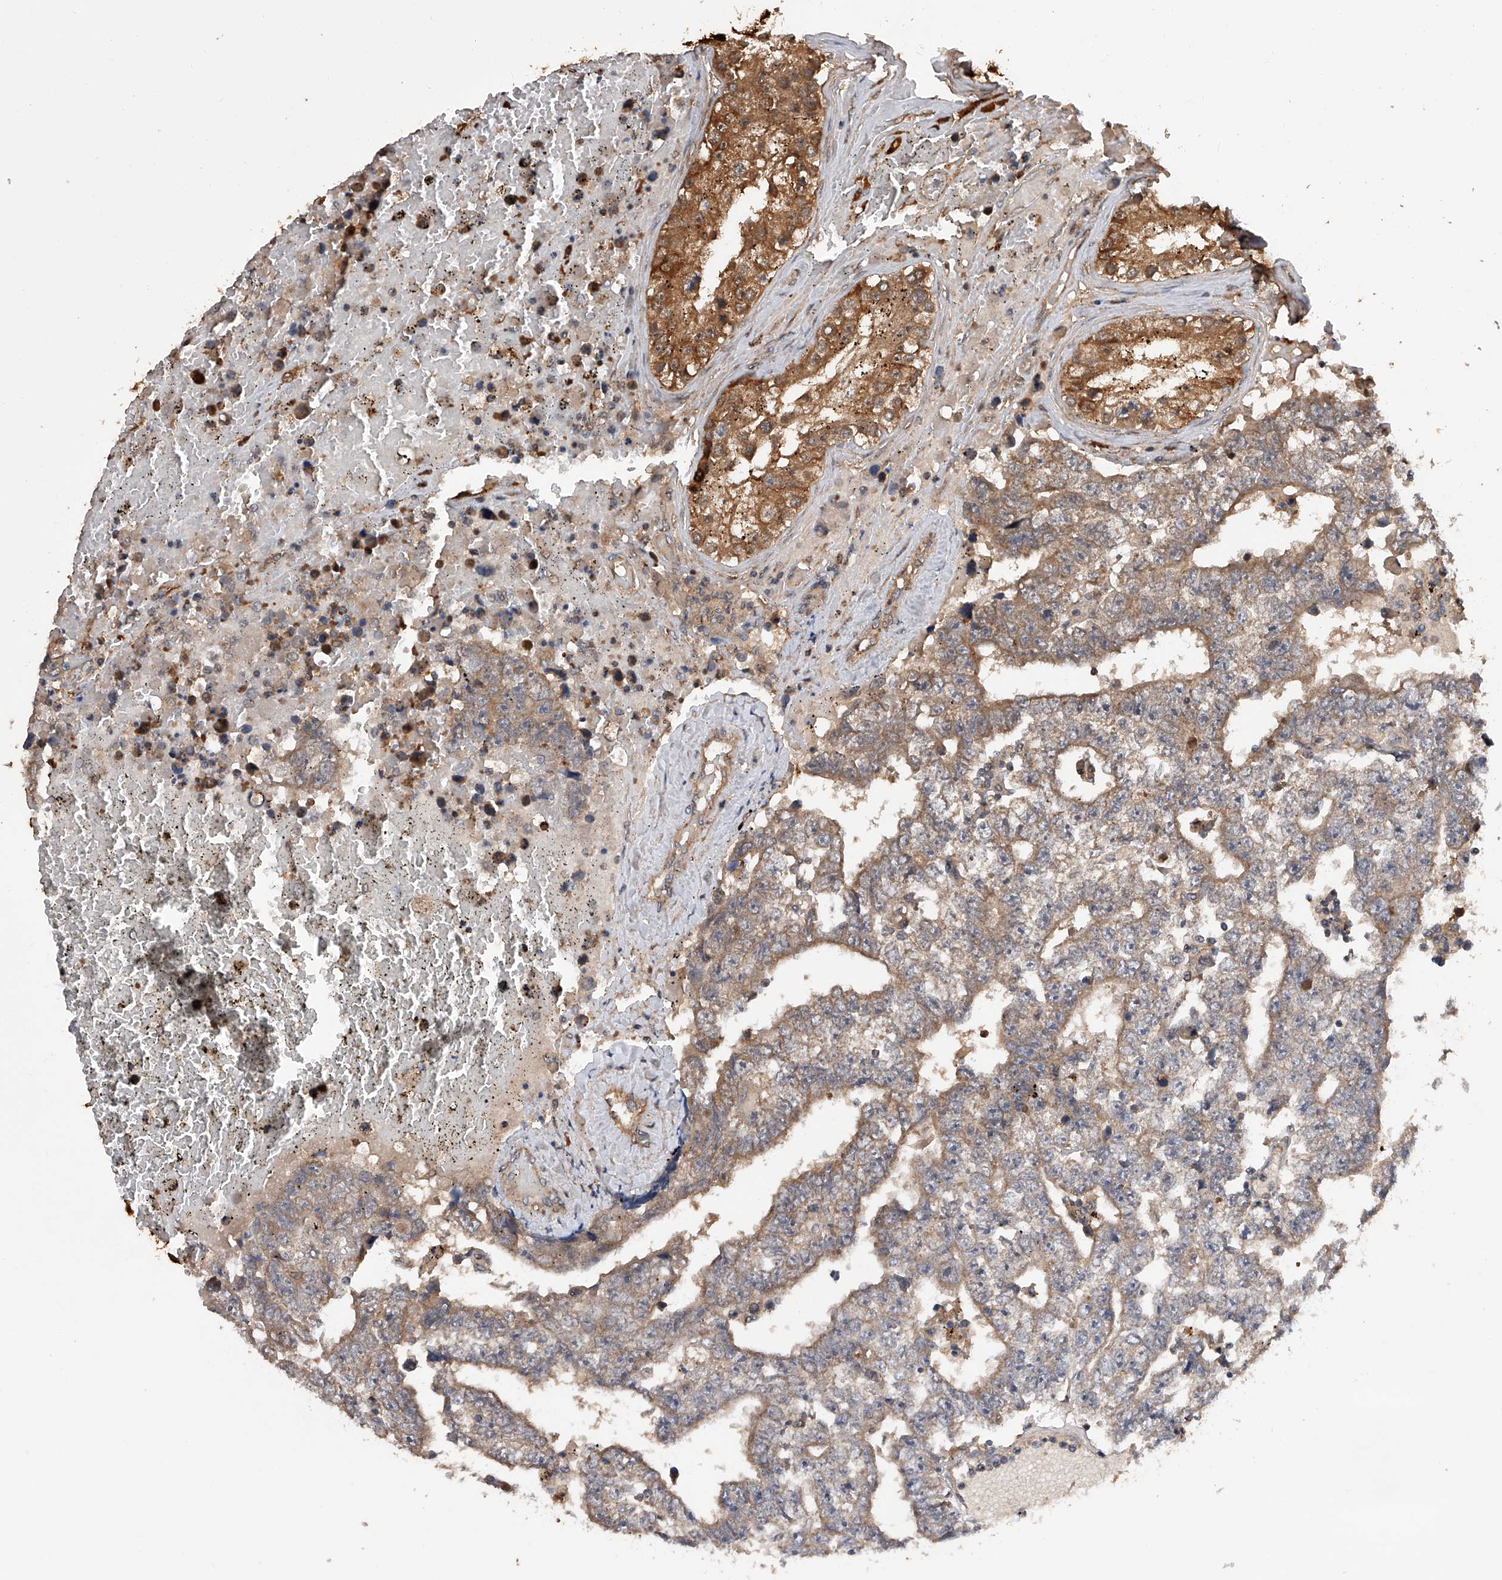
{"staining": {"intensity": "moderate", "quantity": ">75%", "location": "cytoplasmic/membranous"}, "tissue": "testis cancer", "cell_type": "Tumor cells", "image_type": "cancer", "snomed": [{"axis": "morphology", "description": "Carcinoma, Embryonal, NOS"}, {"axis": "topography", "description": "Testis"}], "caption": "Brown immunohistochemical staining in testis cancer shows moderate cytoplasmic/membranous expression in about >75% of tumor cells. The staining was performed using DAB to visualize the protein expression in brown, while the nuclei were stained in blue with hematoxylin (Magnification: 20x).", "gene": "GMDS", "patient": {"sex": "male", "age": 25}}